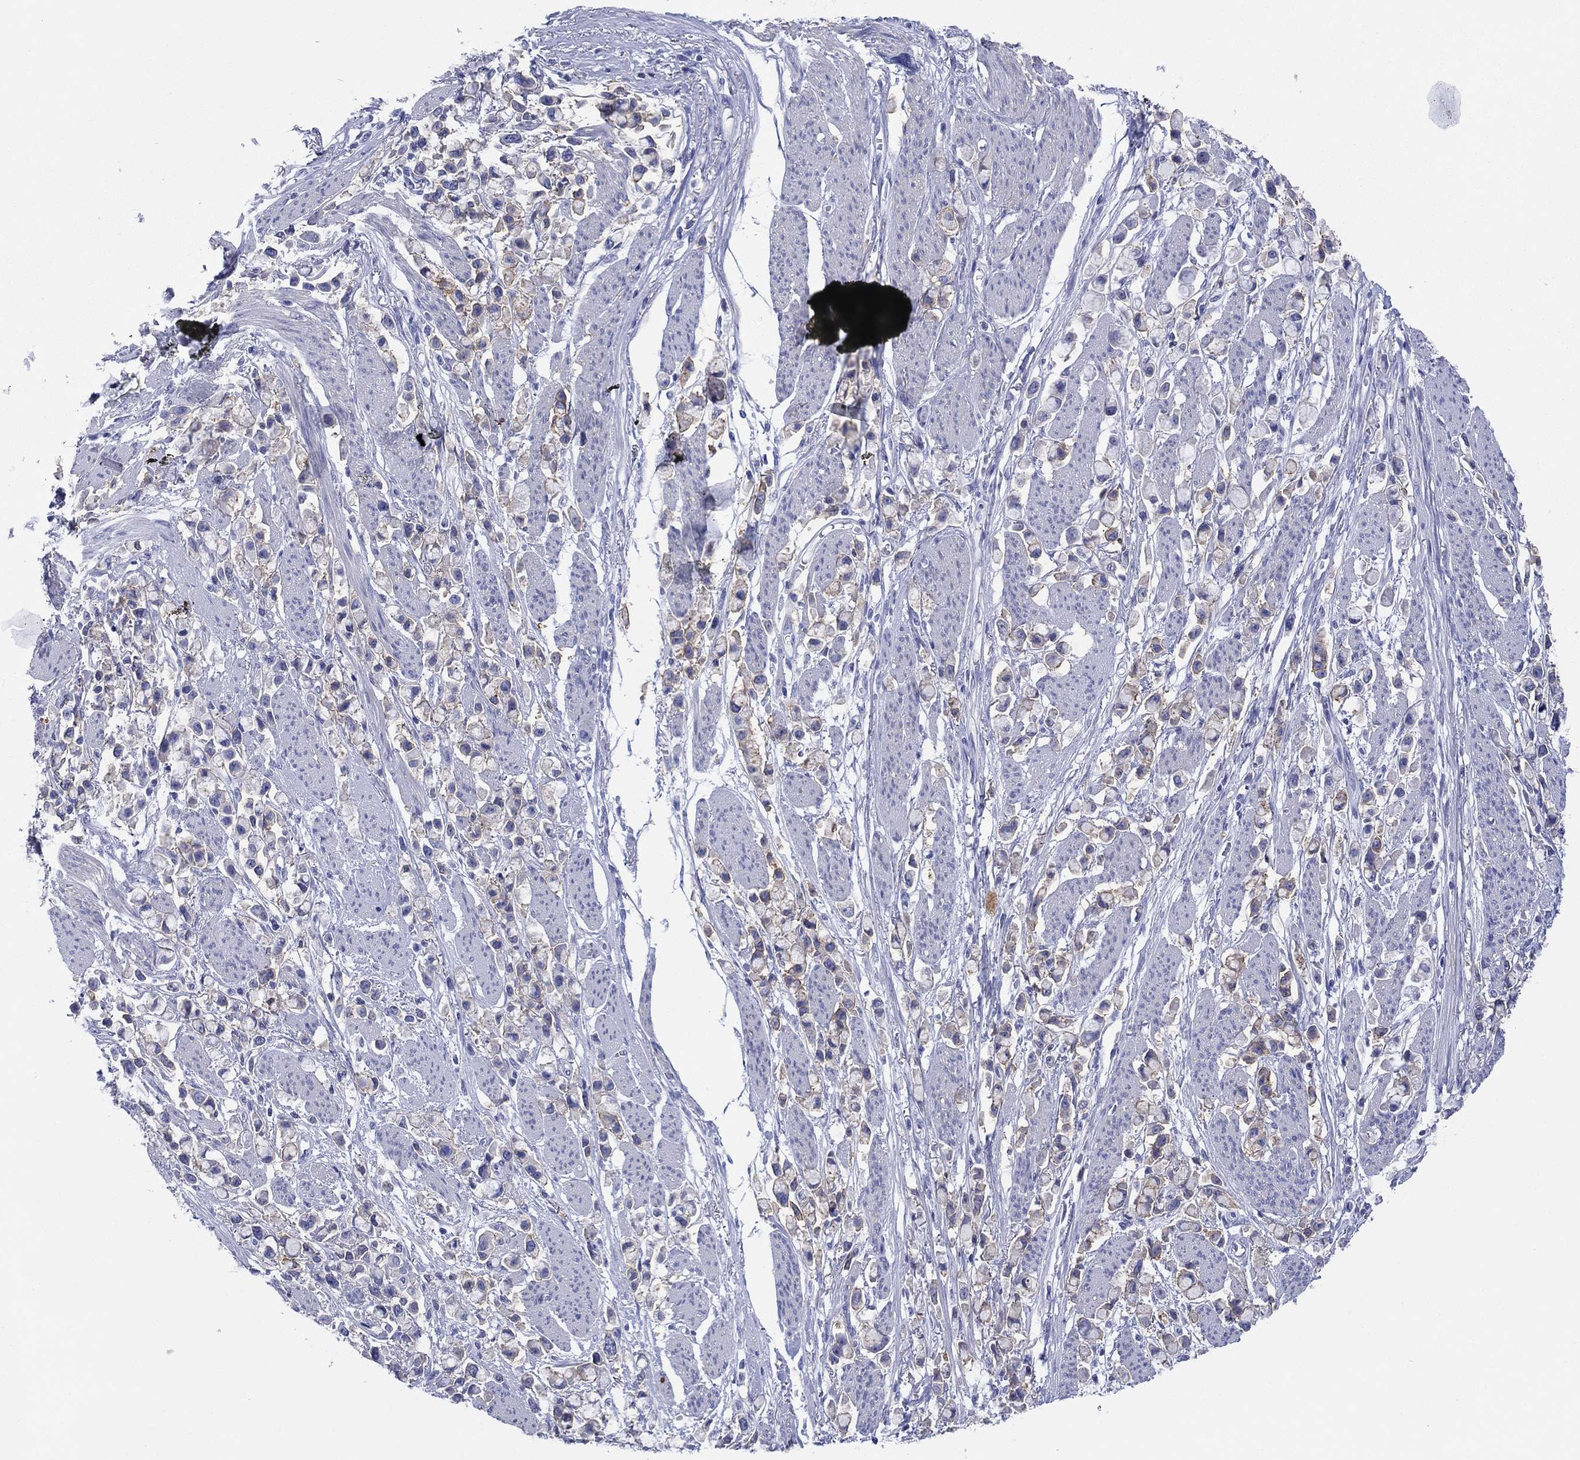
{"staining": {"intensity": "weak", "quantity": ">75%", "location": "cytoplasmic/membranous"}, "tissue": "stomach cancer", "cell_type": "Tumor cells", "image_type": "cancer", "snomed": [{"axis": "morphology", "description": "Adenocarcinoma, NOS"}, {"axis": "topography", "description": "Stomach"}], "caption": "Protein staining by immunohistochemistry shows weak cytoplasmic/membranous expression in approximately >75% of tumor cells in stomach adenocarcinoma. (DAB (3,3'-diaminobenzidine) = brown stain, brightfield microscopy at high magnification).", "gene": "ATP1B1", "patient": {"sex": "female", "age": 81}}